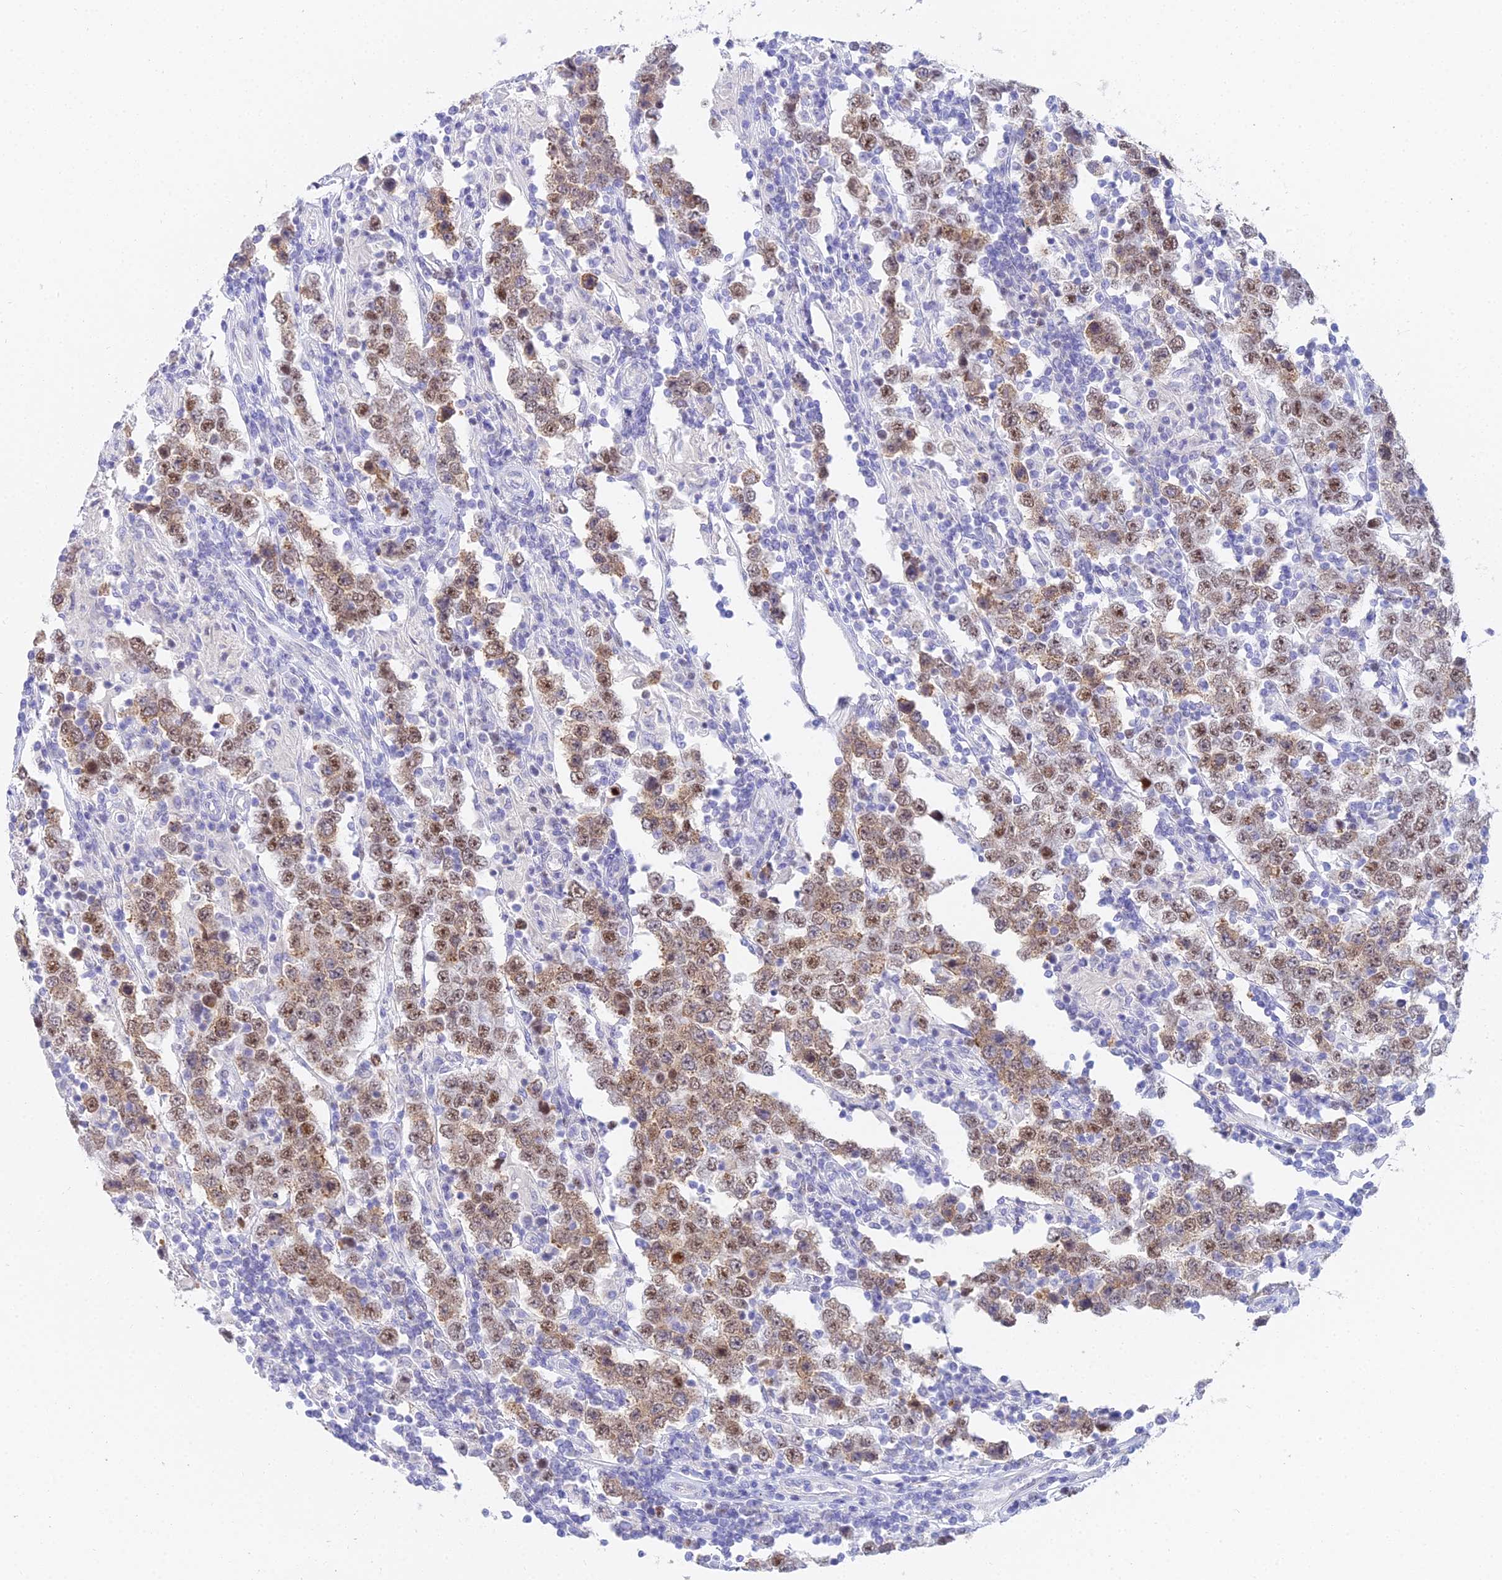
{"staining": {"intensity": "moderate", "quantity": ">75%", "location": "cytoplasmic/membranous,nuclear"}, "tissue": "testis cancer", "cell_type": "Tumor cells", "image_type": "cancer", "snomed": [{"axis": "morphology", "description": "Normal tissue, NOS"}, {"axis": "morphology", "description": "Urothelial carcinoma, High grade"}, {"axis": "morphology", "description": "Seminoma, NOS"}, {"axis": "morphology", "description": "Carcinoma, Embryonal, NOS"}, {"axis": "topography", "description": "Urinary bladder"}, {"axis": "topography", "description": "Testis"}], "caption": "IHC (DAB) staining of testis cancer demonstrates moderate cytoplasmic/membranous and nuclear protein positivity in about >75% of tumor cells. The staining is performed using DAB brown chromogen to label protein expression. The nuclei are counter-stained blue using hematoxylin.", "gene": "MCM2", "patient": {"sex": "male", "age": 41}}